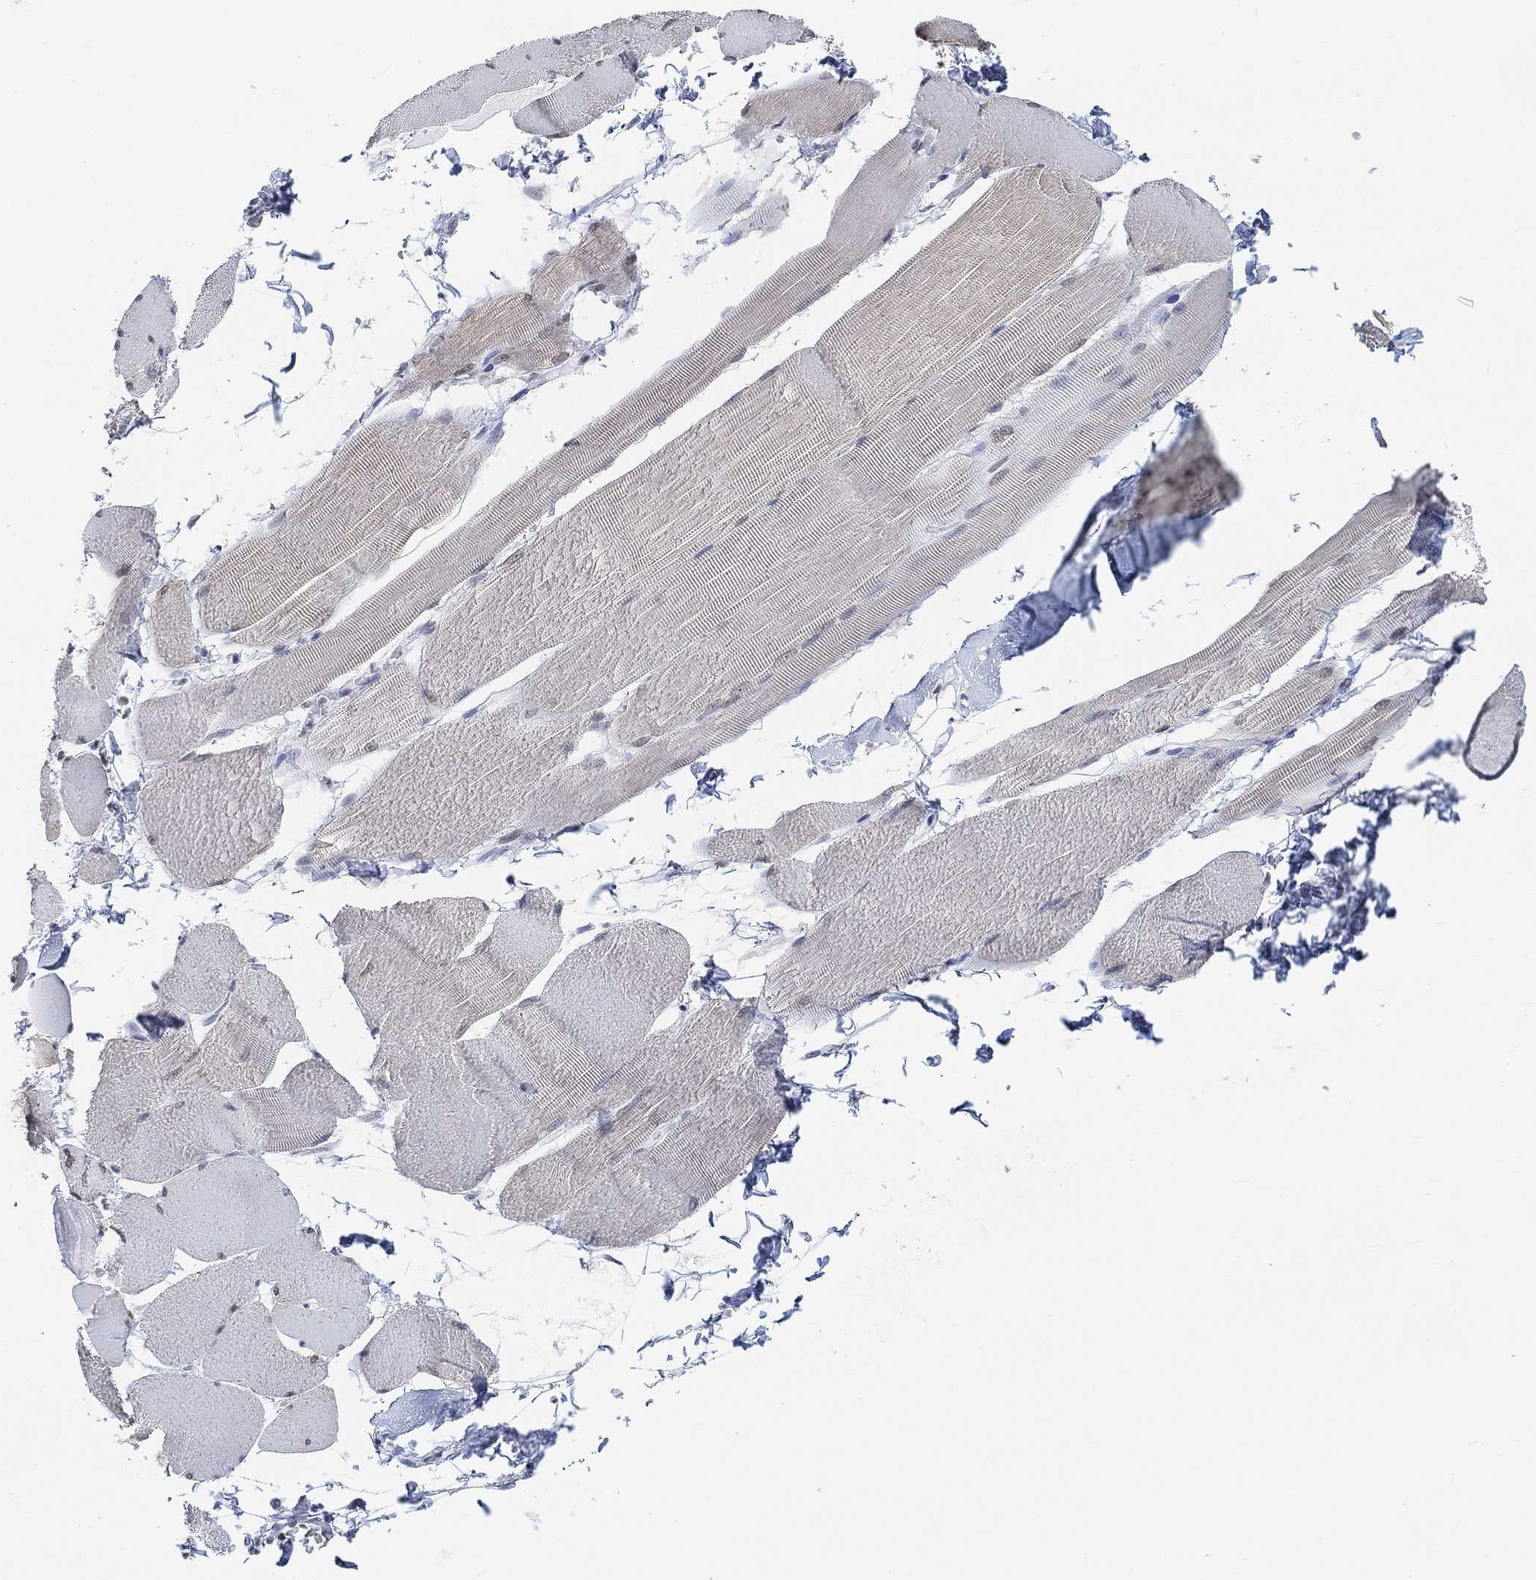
{"staining": {"intensity": "moderate", "quantity": "<25%", "location": "nuclear"}, "tissue": "skeletal muscle", "cell_type": "Myocytes", "image_type": "normal", "snomed": [{"axis": "morphology", "description": "Normal tissue, NOS"}, {"axis": "topography", "description": "Skeletal muscle"}], "caption": "Benign skeletal muscle was stained to show a protein in brown. There is low levels of moderate nuclear staining in about <25% of myocytes. Nuclei are stained in blue.", "gene": "PURG", "patient": {"sex": "male", "age": 56}}